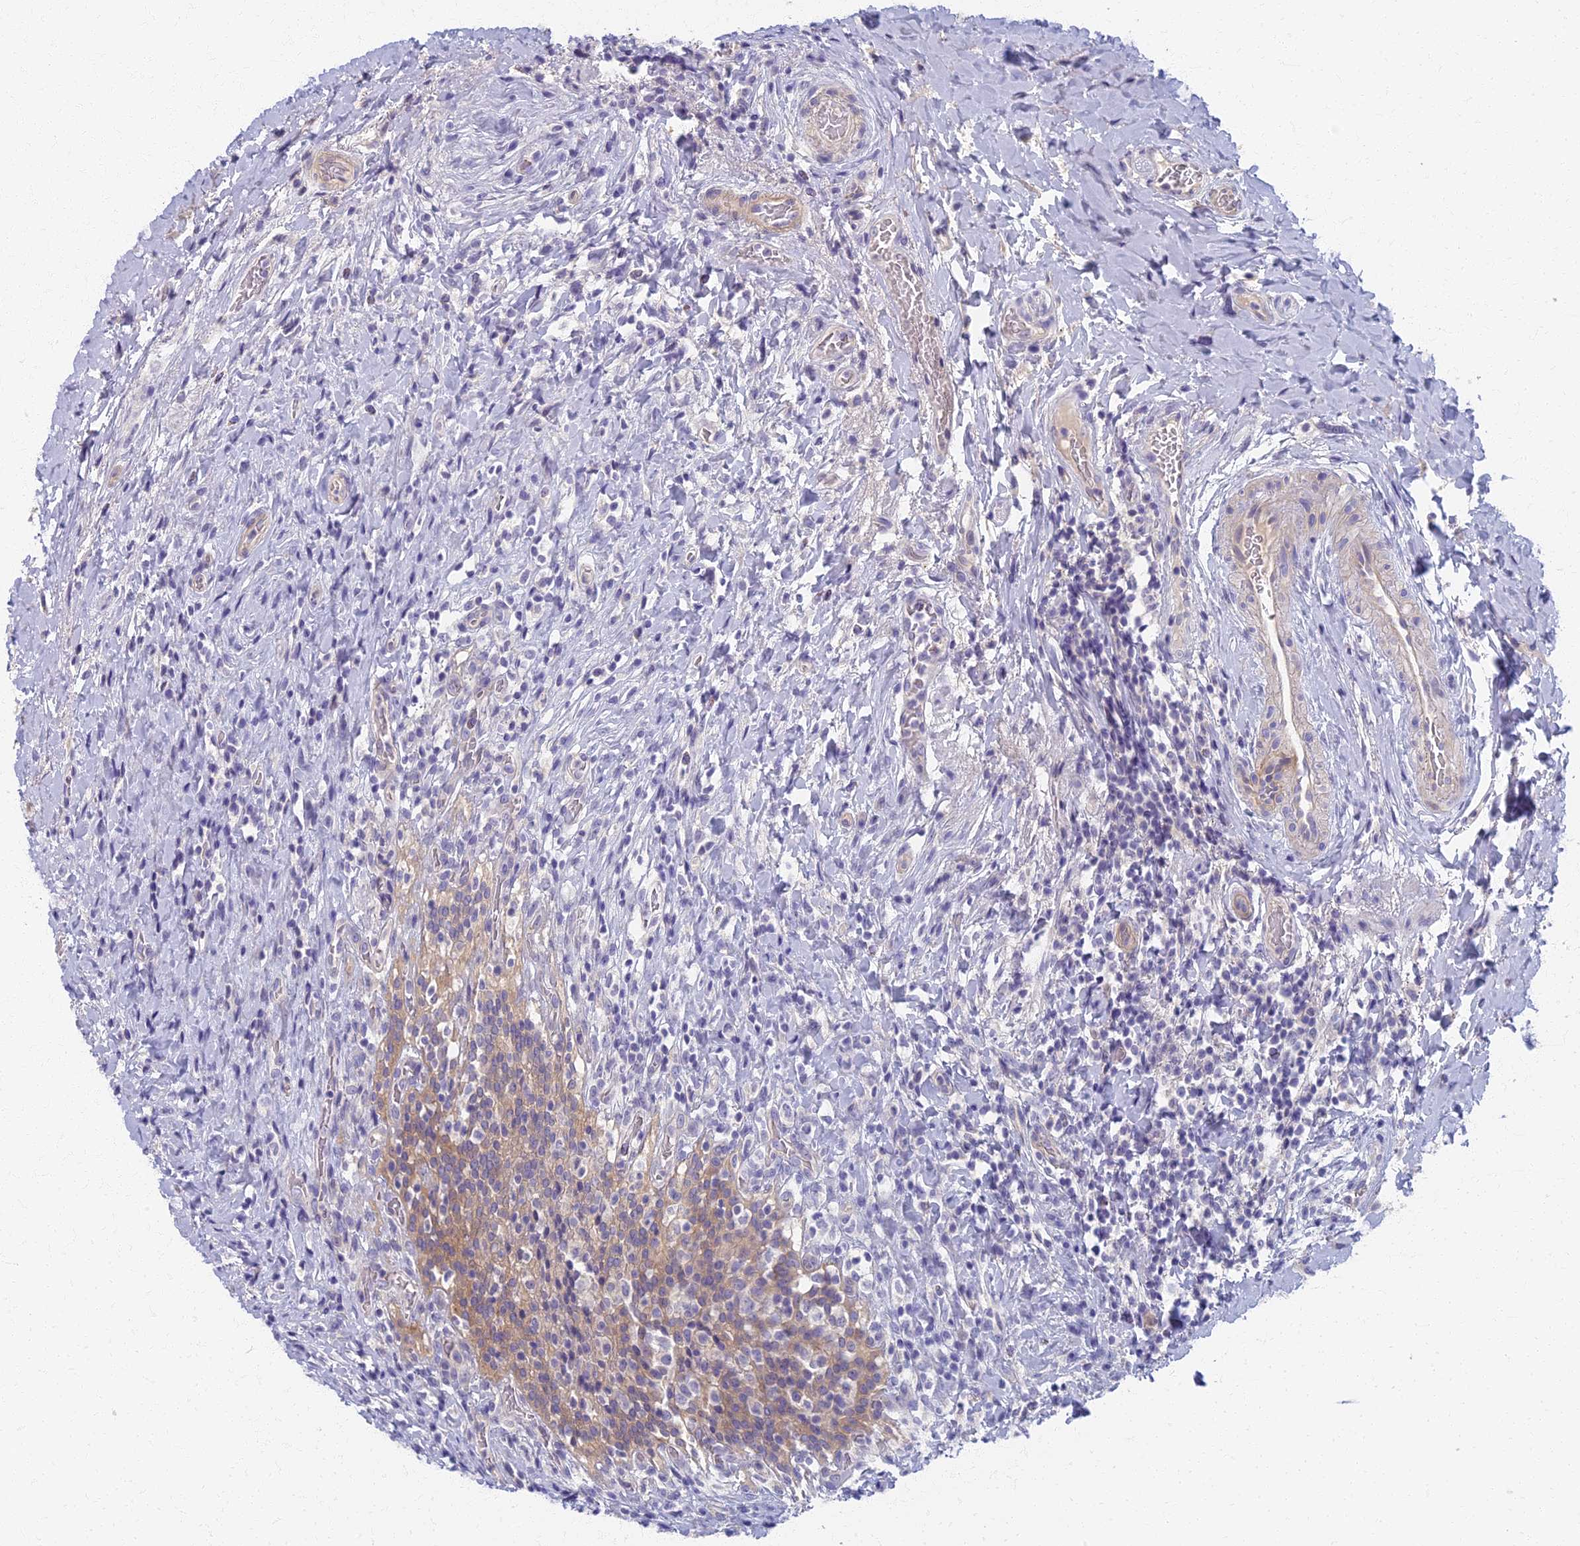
{"staining": {"intensity": "moderate", "quantity": "<25%", "location": "cytoplasmic/membranous"}, "tissue": "urinary bladder", "cell_type": "Urothelial cells", "image_type": "normal", "snomed": [{"axis": "morphology", "description": "Normal tissue, NOS"}, {"axis": "morphology", "description": "Inflammation, NOS"}, {"axis": "topography", "description": "Urinary bladder"}], "caption": "Human urinary bladder stained with a brown dye exhibits moderate cytoplasmic/membranous positive positivity in approximately <25% of urothelial cells.", "gene": "AP4E1", "patient": {"sex": "male", "age": 64}}